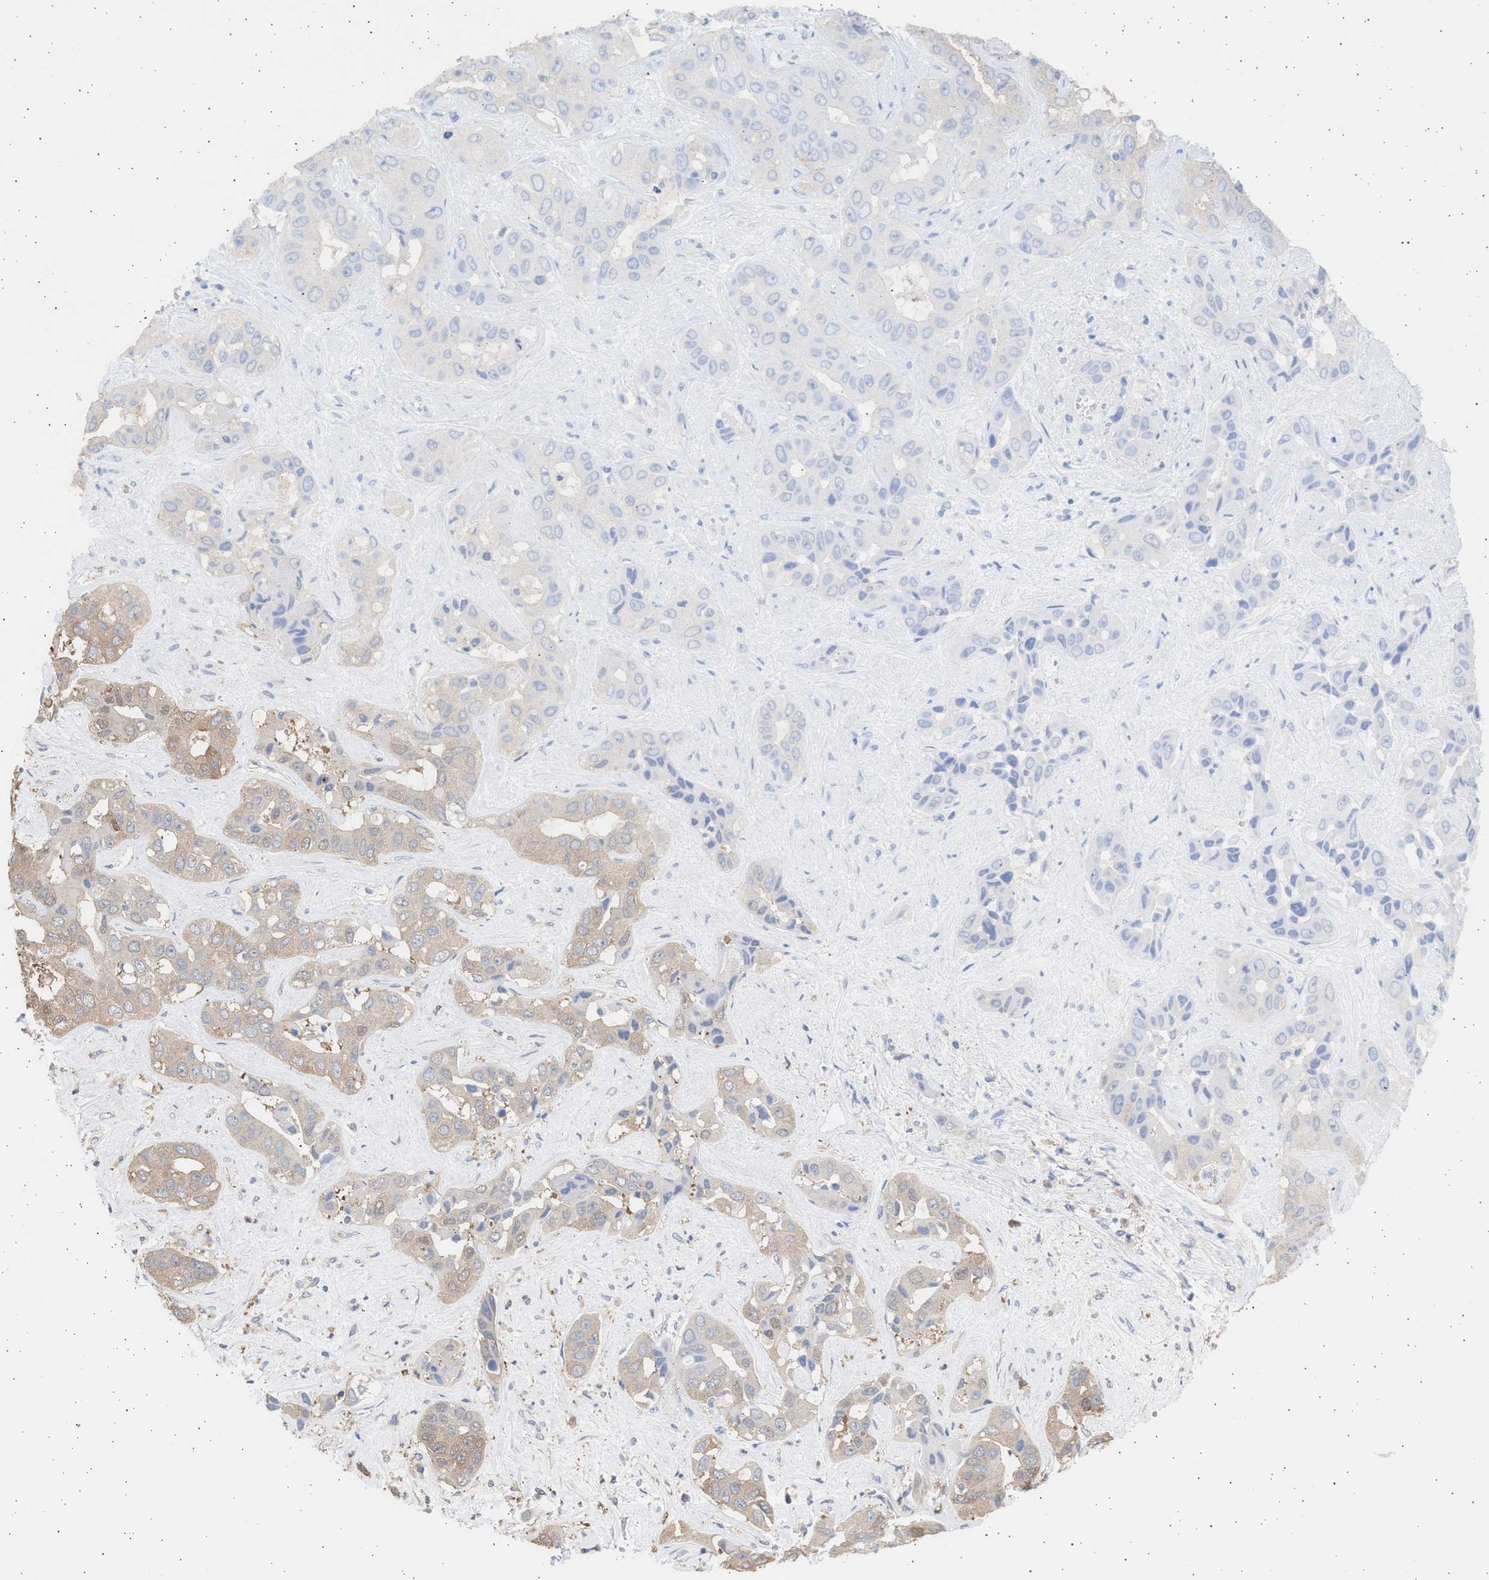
{"staining": {"intensity": "weak", "quantity": "25%-75%", "location": "cytoplasmic/membranous"}, "tissue": "liver cancer", "cell_type": "Tumor cells", "image_type": "cancer", "snomed": [{"axis": "morphology", "description": "Cholangiocarcinoma"}, {"axis": "topography", "description": "Liver"}], "caption": "Human liver cancer stained with a brown dye reveals weak cytoplasmic/membranous positive staining in about 25%-75% of tumor cells.", "gene": "ALDOC", "patient": {"sex": "female", "age": 52}}